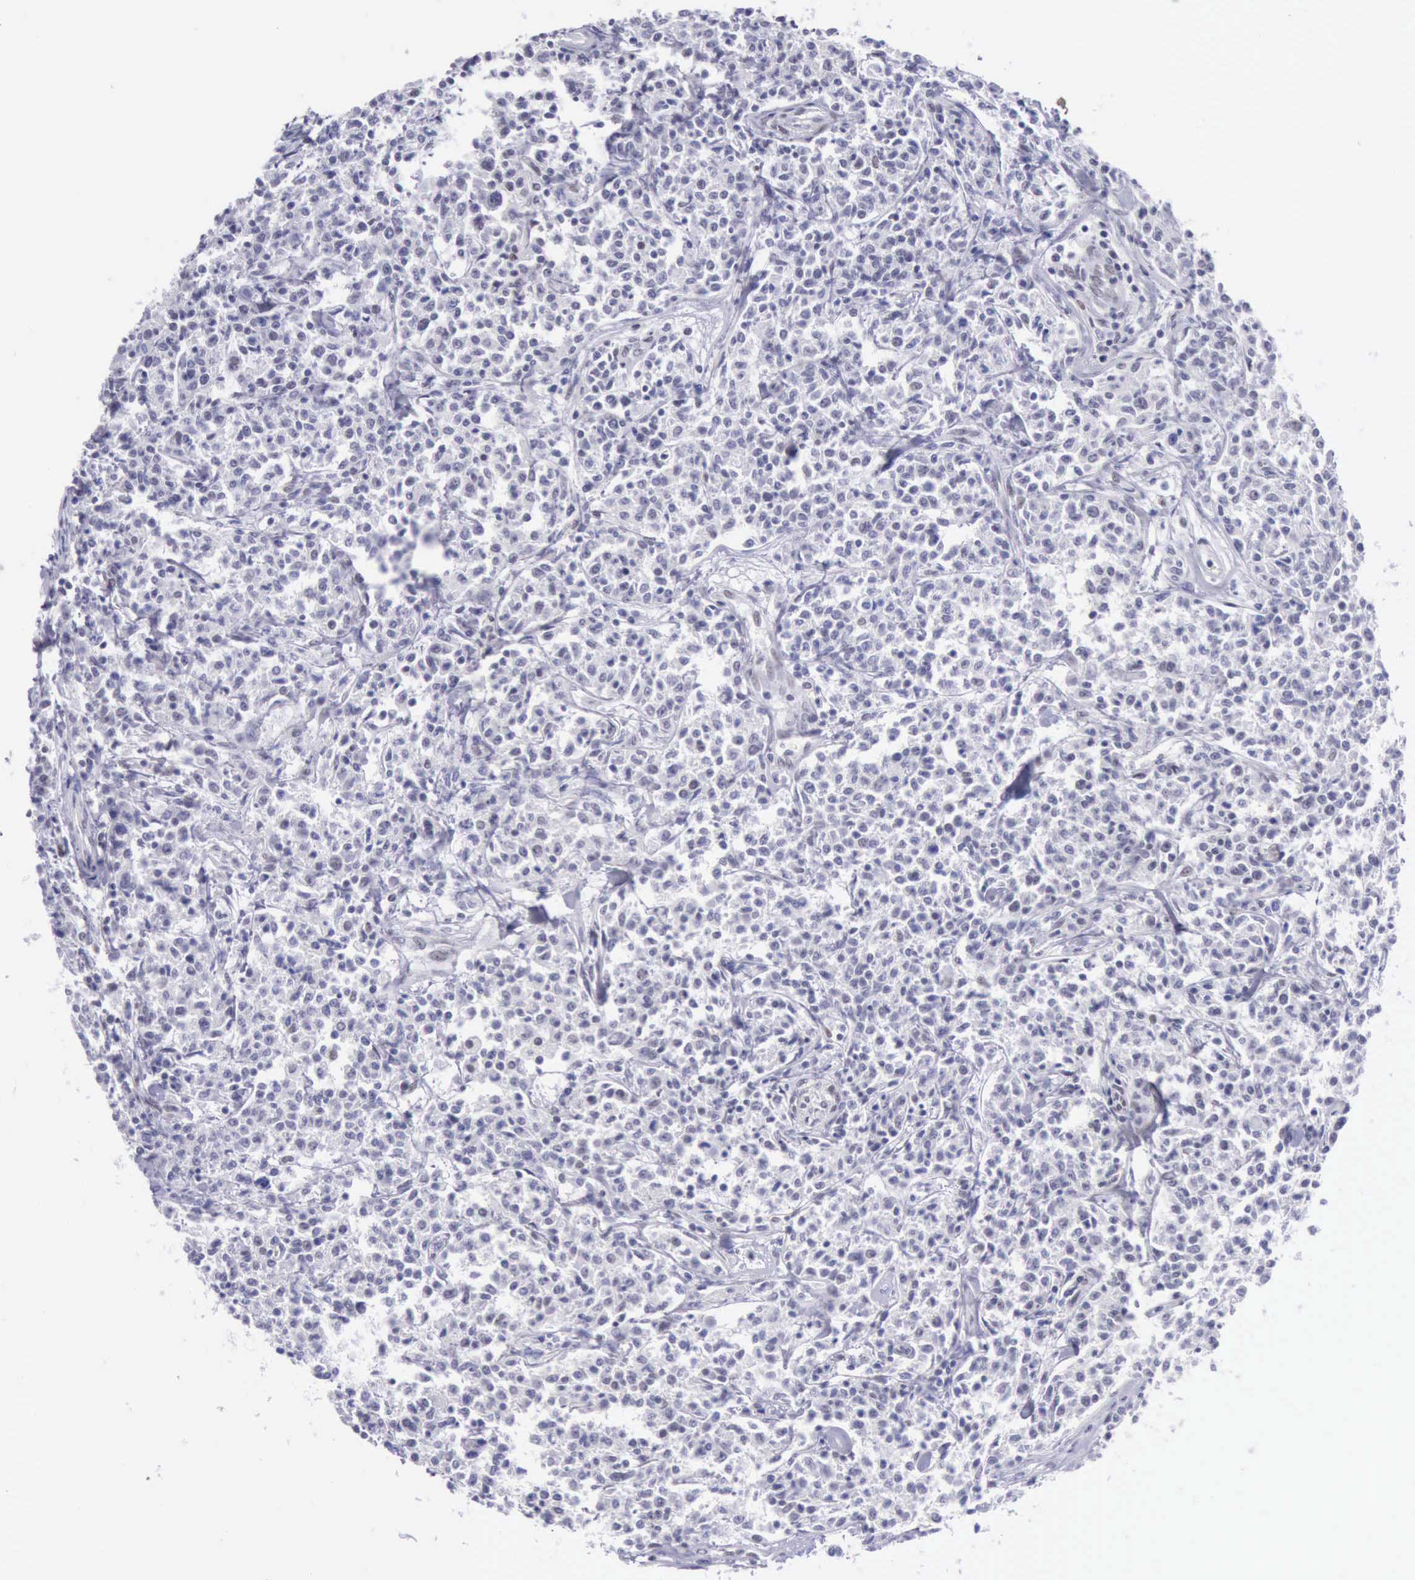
{"staining": {"intensity": "negative", "quantity": "none", "location": "none"}, "tissue": "lymphoma", "cell_type": "Tumor cells", "image_type": "cancer", "snomed": [{"axis": "morphology", "description": "Malignant lymphoma, non-Hodgkin's type, Low grade"}, {"axis": "topography", "description": "Small intestine"}], "caption": "High magnification brightfield microscopy of low-grade malignant lymphoma, non-Hodgkin's type stained with DAB (3,3'-diaminobenzidine) (brown) and counterstained with hematoxylin (blue): tumor cells show no significant expression. (DAB (3,3'-diaminobenzidine) immunohistochemistry (IHC) visualized using brightfield microscopy, high magnification).", "gene": "EP300", "patient": {"sex": "female", "age": 59}}